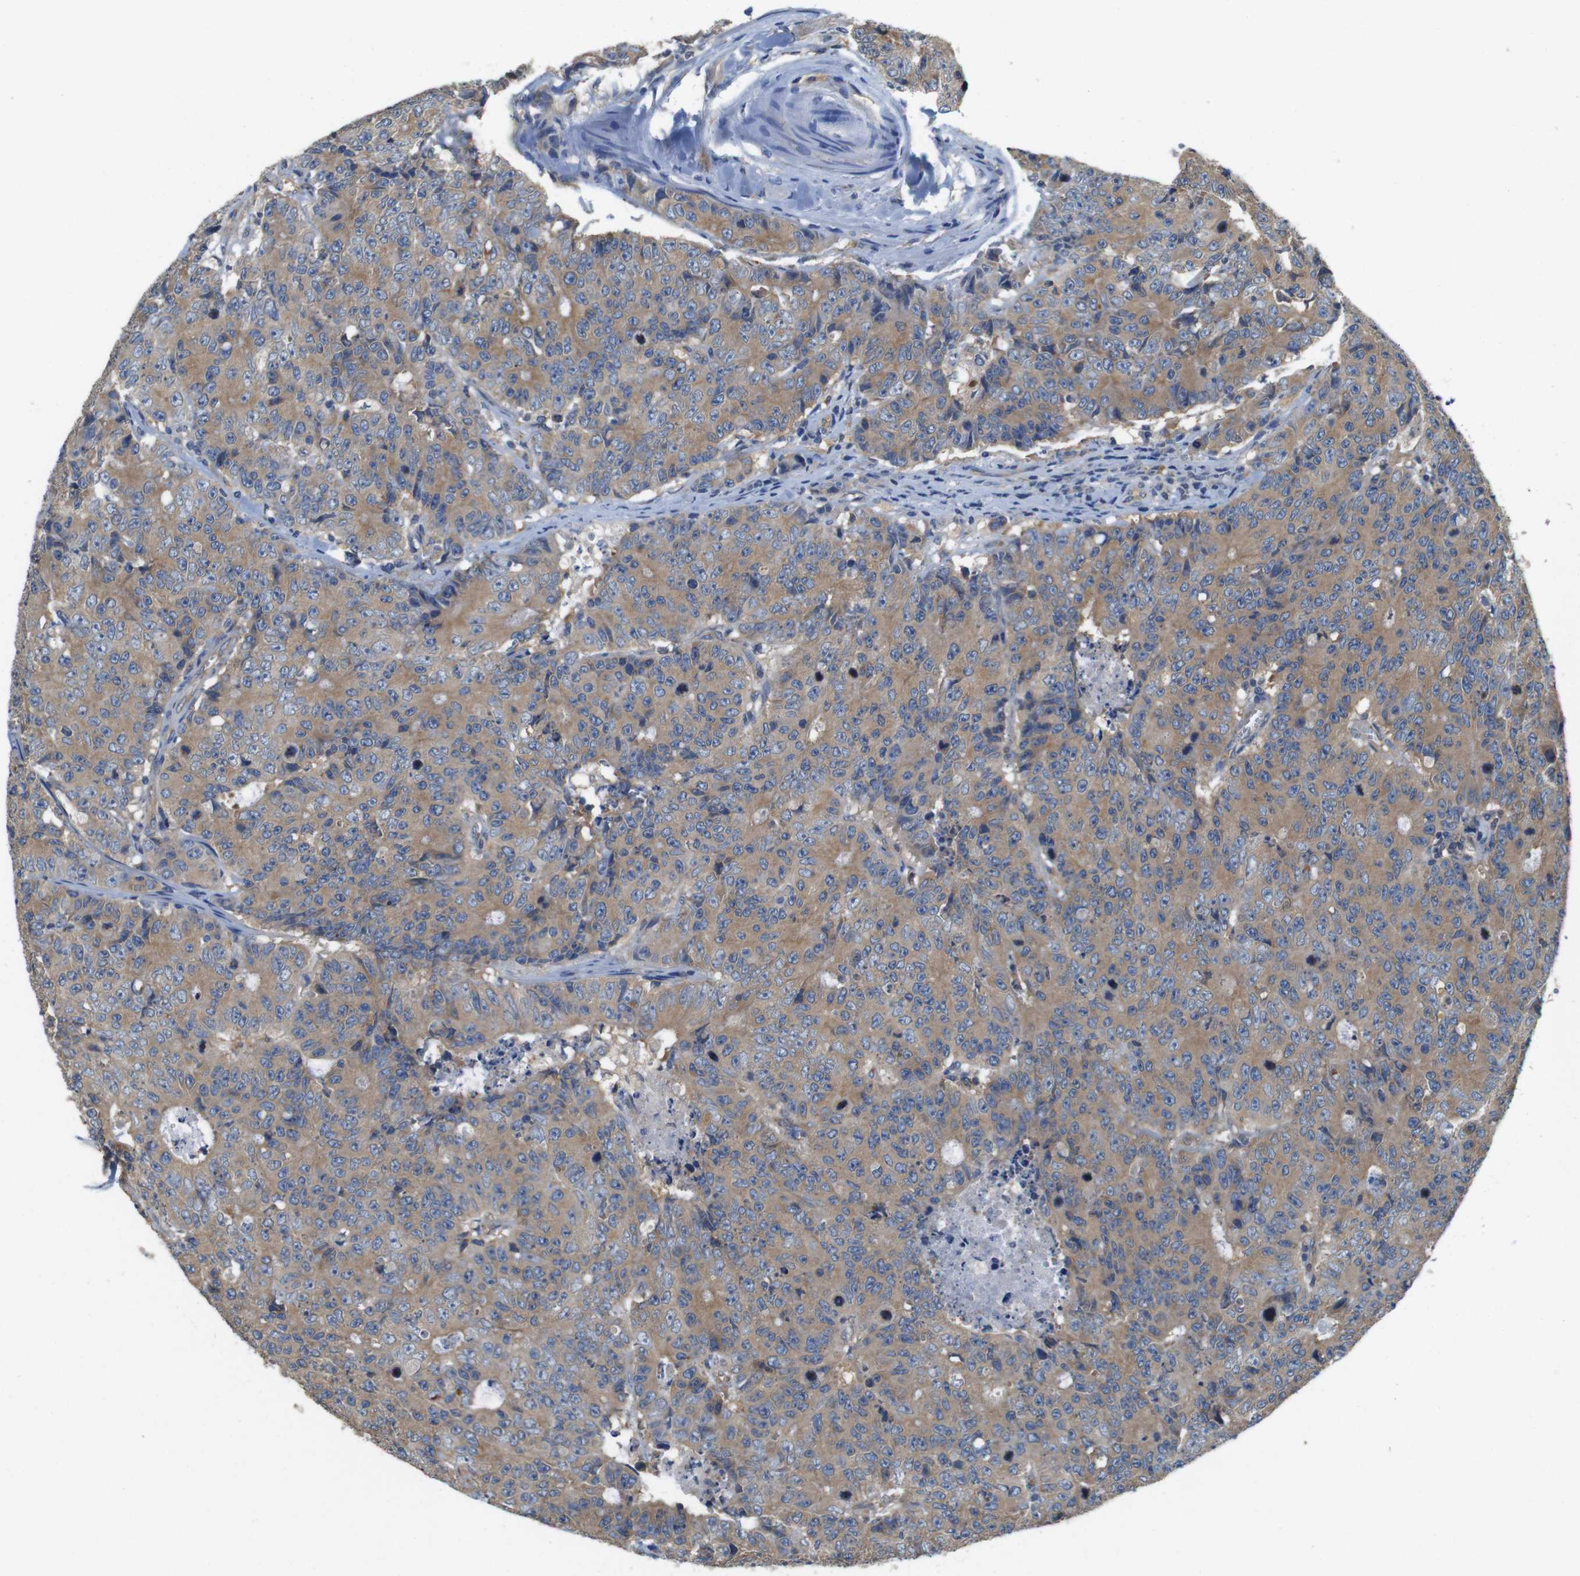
{"staining": {"intensity": "moderate", "quantity": ">75%", "location": "cytoplasmic/membranous"}, "tissue": "colorectal cancer", "cell_type": "Tumor cells", "image_type": "cancer", "snomed": [{"axis": "morphology", "description": "Adenocarcinoma, NOS"}, {"axis": "topography", "description": "Colon"}], "caption": "Brown immunohistochemical staining in human colorectal adenocarcinoma reveals moderate cytoplasmic/membranous positivity in approximately >75% of tumor cells.", "gene": "DCTN1", "patient": {"sex": "female", "age": 86}}